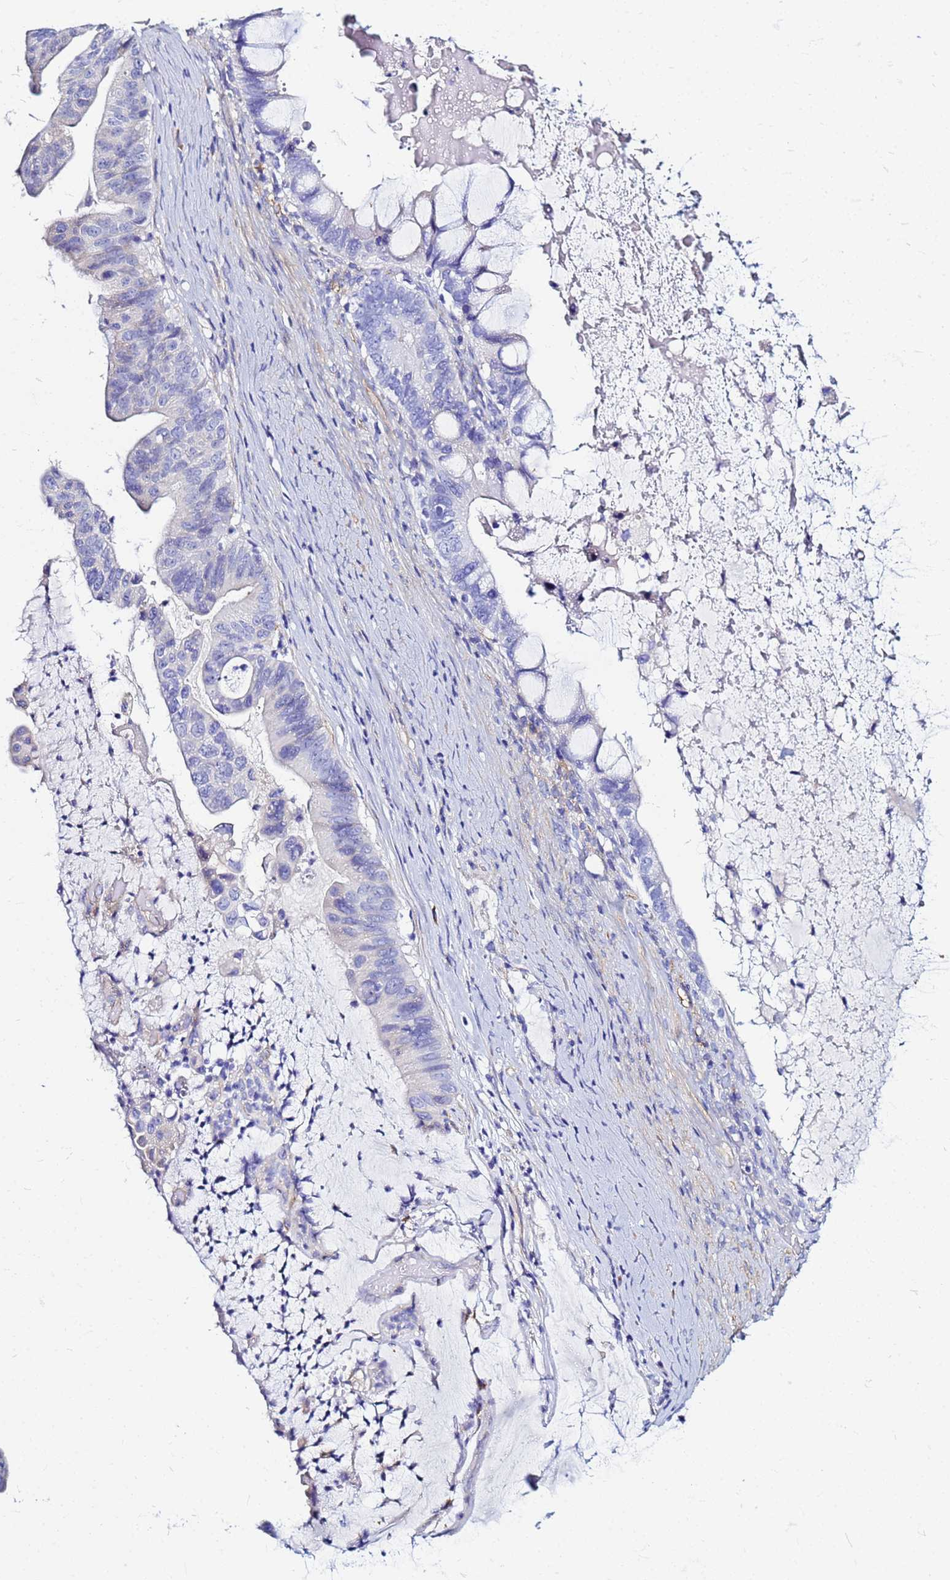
{"staining": {"intensity": "negative", "quantity": "none", "location": "none"}, "tissue": "ovarian cancer", "cell_type": "Tumor cells", "image_type": "cancer", "snomed": [{"axis": "morphology", "description": "Cystadenocarcinoma, mucinous, NOS"}, {"axis": "topography", "description": "Ovary"}], "caption": "Immunohistochemistry of human mucinous cystadenocarcinoma (ovarian) shows no positivity in tumor cells.", "gene": "JRKL", "patient": {"sex": "female", "age": 61}}